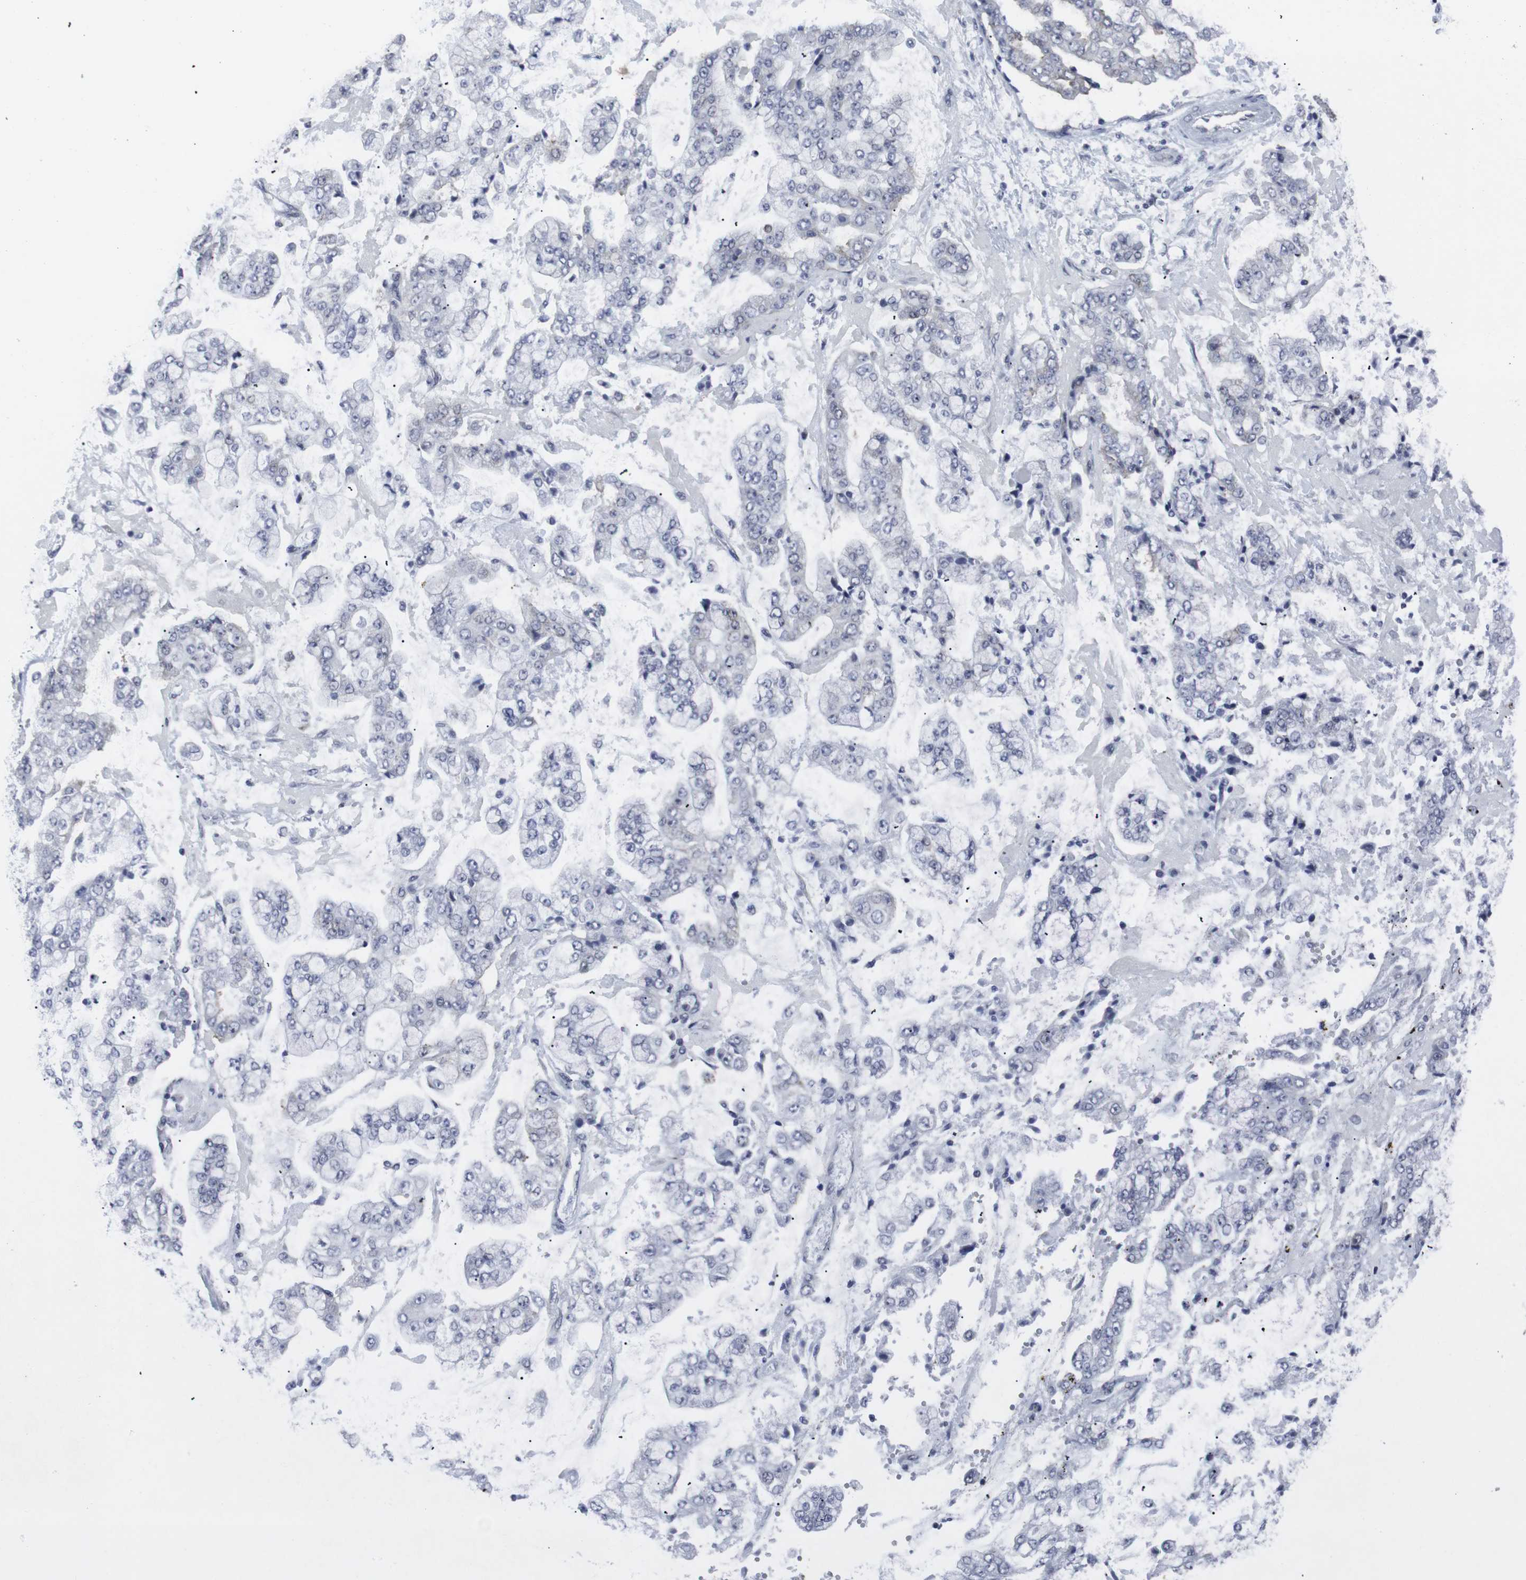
{"staining": {"intensity": "negative", "quantity": "none", "location": "none"}, "tissue": "stomach cancer", "cell_type": "Tumor cells", "image_type": "cancer", "snomed": [{"axis": "morphology", "description": "Adenocarcinoma, NOS"}, {"axis": "topography", "description": "Stomach"}], "caption": "Tumor cells show no significant protein positivity in adenocarcinoma (stomach).", "gene": "GEMIN2", "patient": {"sex": "male", "age": 76}}